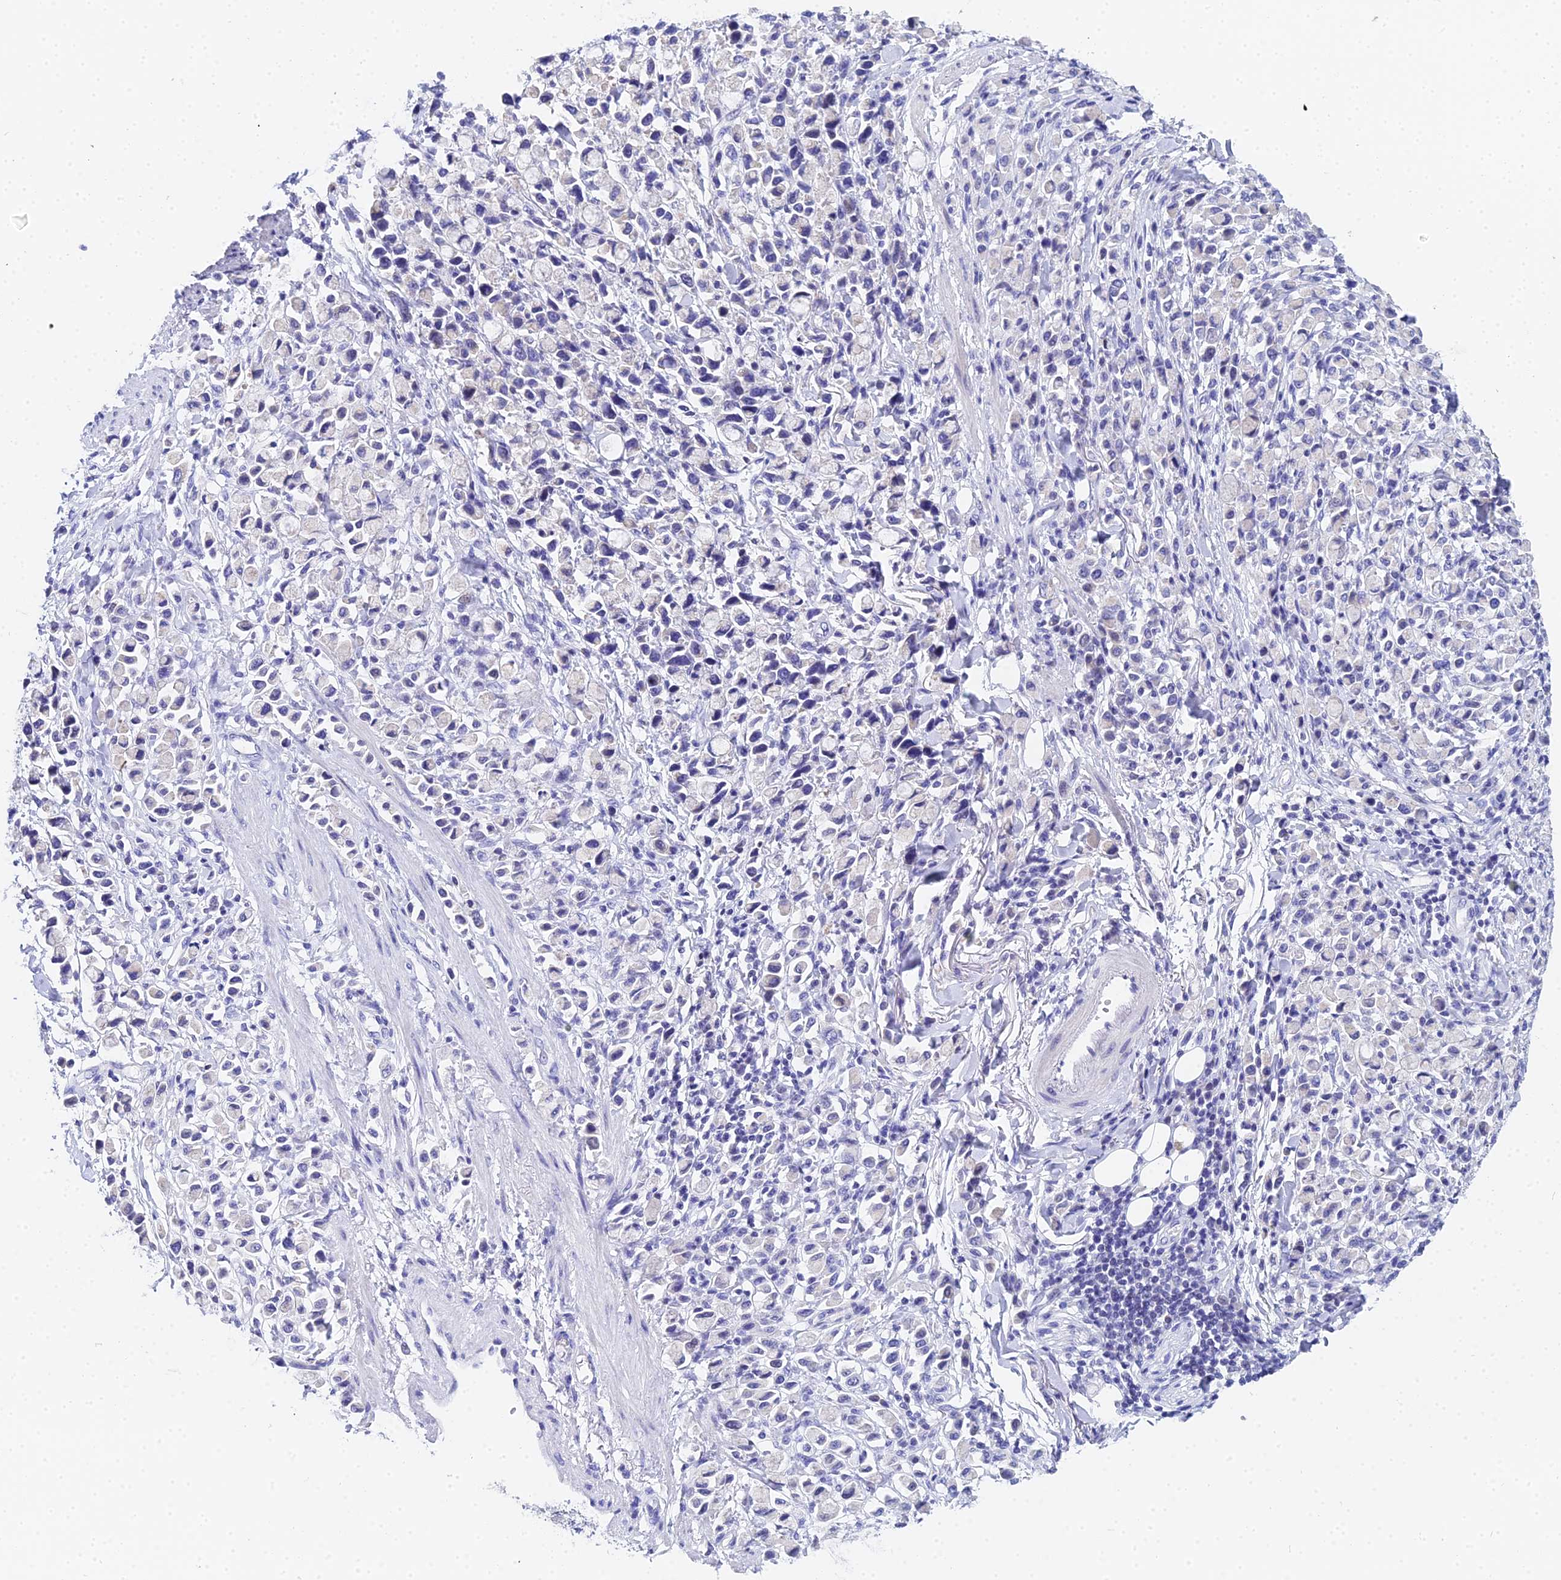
{"staining": {"intensity": "negative", "quantity": "none", "location": "none"}, "tissue": "stomach cancer", "cell_type": "Tumor cells", "image_type": "cancer", "snomed": [{"axis": "morphology", "description": "Adenocarcinoma, NOS"}, {"axis": "topography", "description": "Stomach"}], "caption": "High magnification brightfield microscopy of adenocarcinoma (stomach) stained with DAB (brown) and counterstained with hematoxylin (blue): tumor cells show no significant expression. The staining was performed using DAB (3,3'-diaminobenzidine) to visualize the protein expression in brown, while the nuclei were stained in blue with hematoxylin (Magnification: 20x).", "gene": "OCM", "patient": {"sex": "female", "age": 81}}